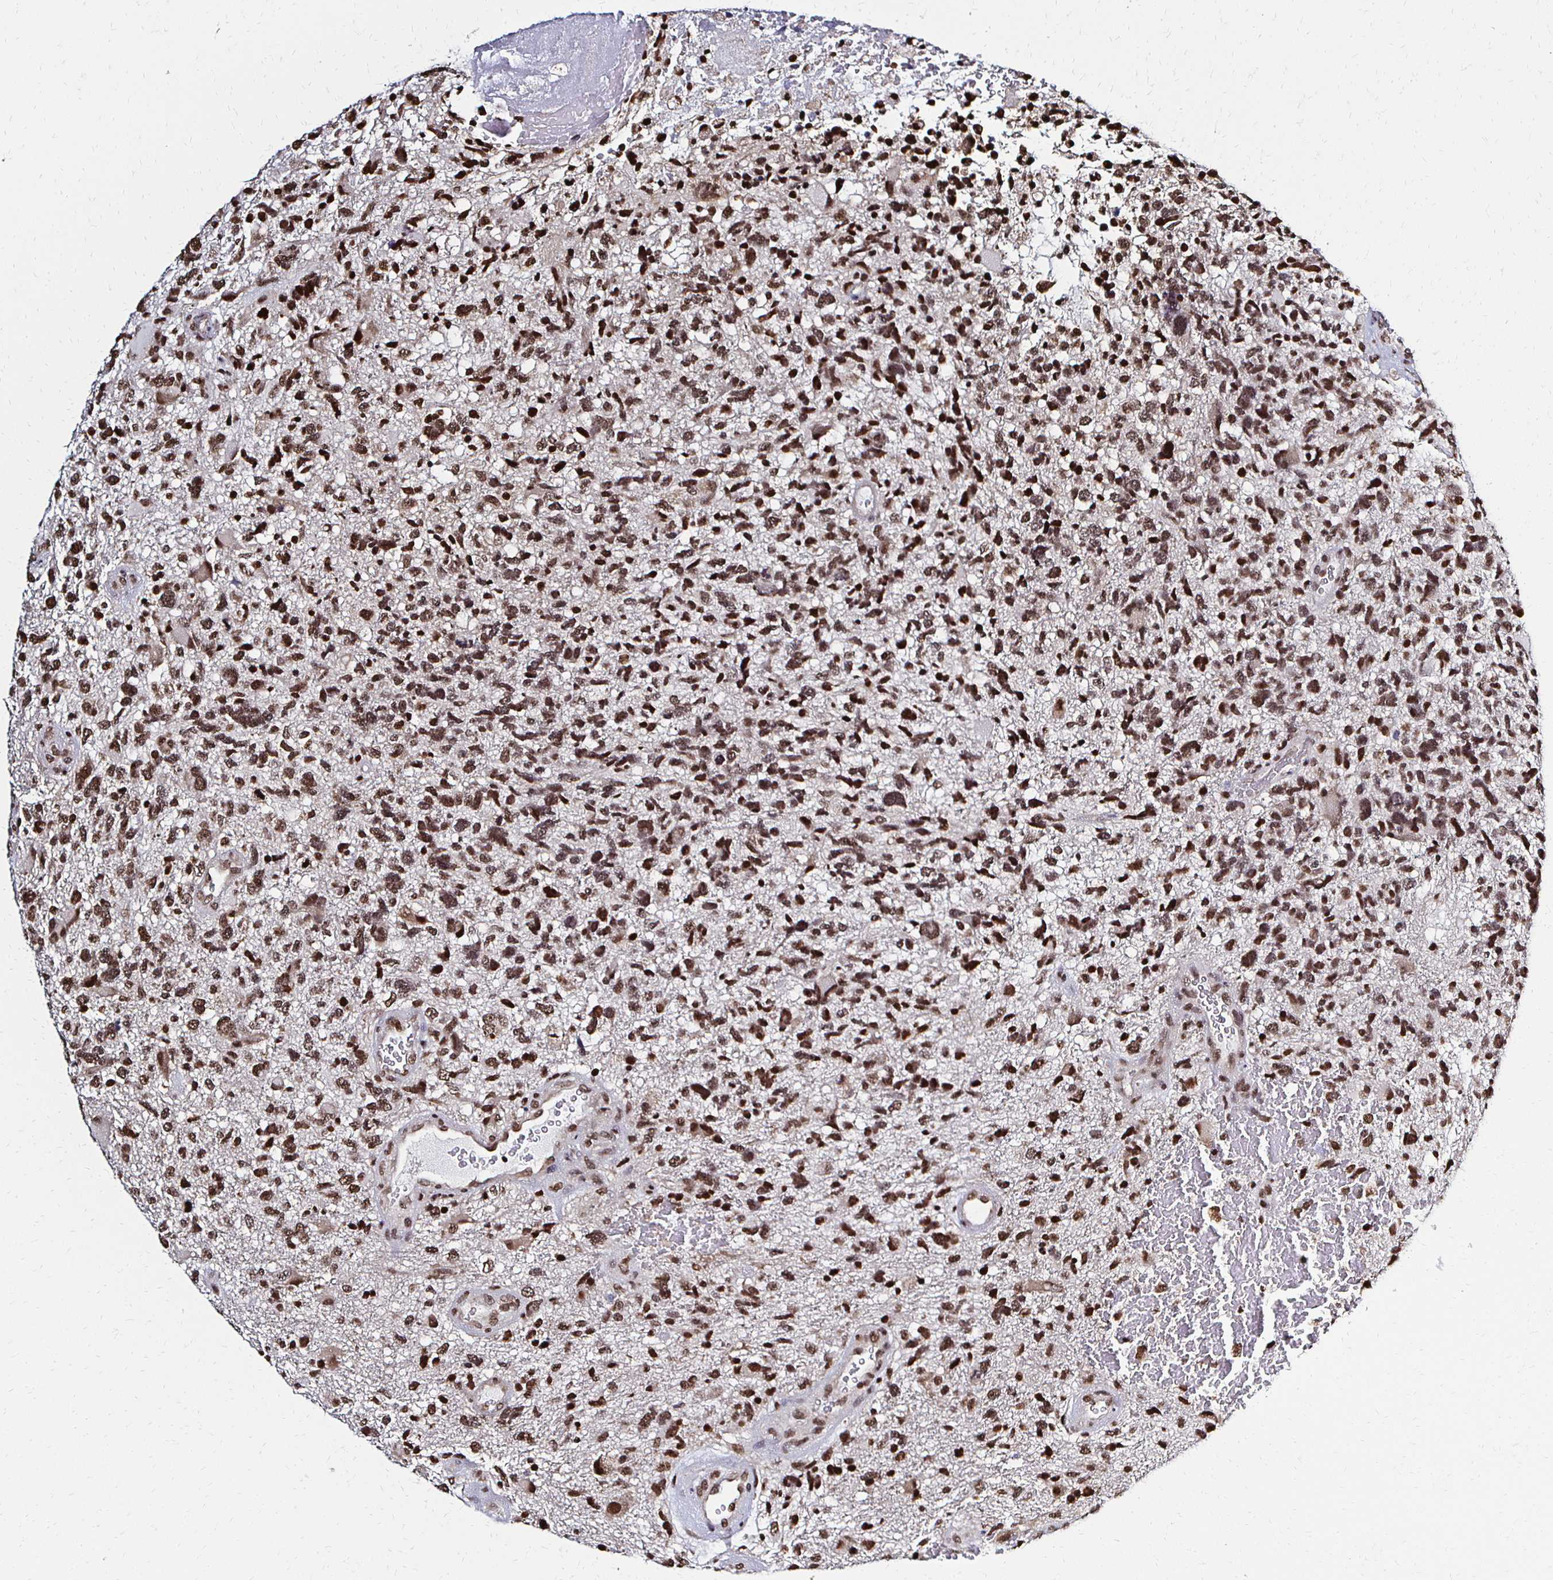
{"staining": {"intensity": "moderate", "quantity": ">75%", "location": "nuclear"}, "tissue": "glioma", "cell_type": "Tumor cells", "image_type": "cancer", "snomed": [{"axis": "morphology", "description": "Glioma, malignant, High grade"}, {"axis": "topography", "description": "Brain"}], "caption": "Immunohistochemistry (IHC) of human malignant glioma (high-grade) exhibits medium levels of moderate nuclear positivity in about >75% of tumor cells. Nuclei are stained in blue.", "gene": "HOXA9", "patient": {"sex": "female", "age": 71}}